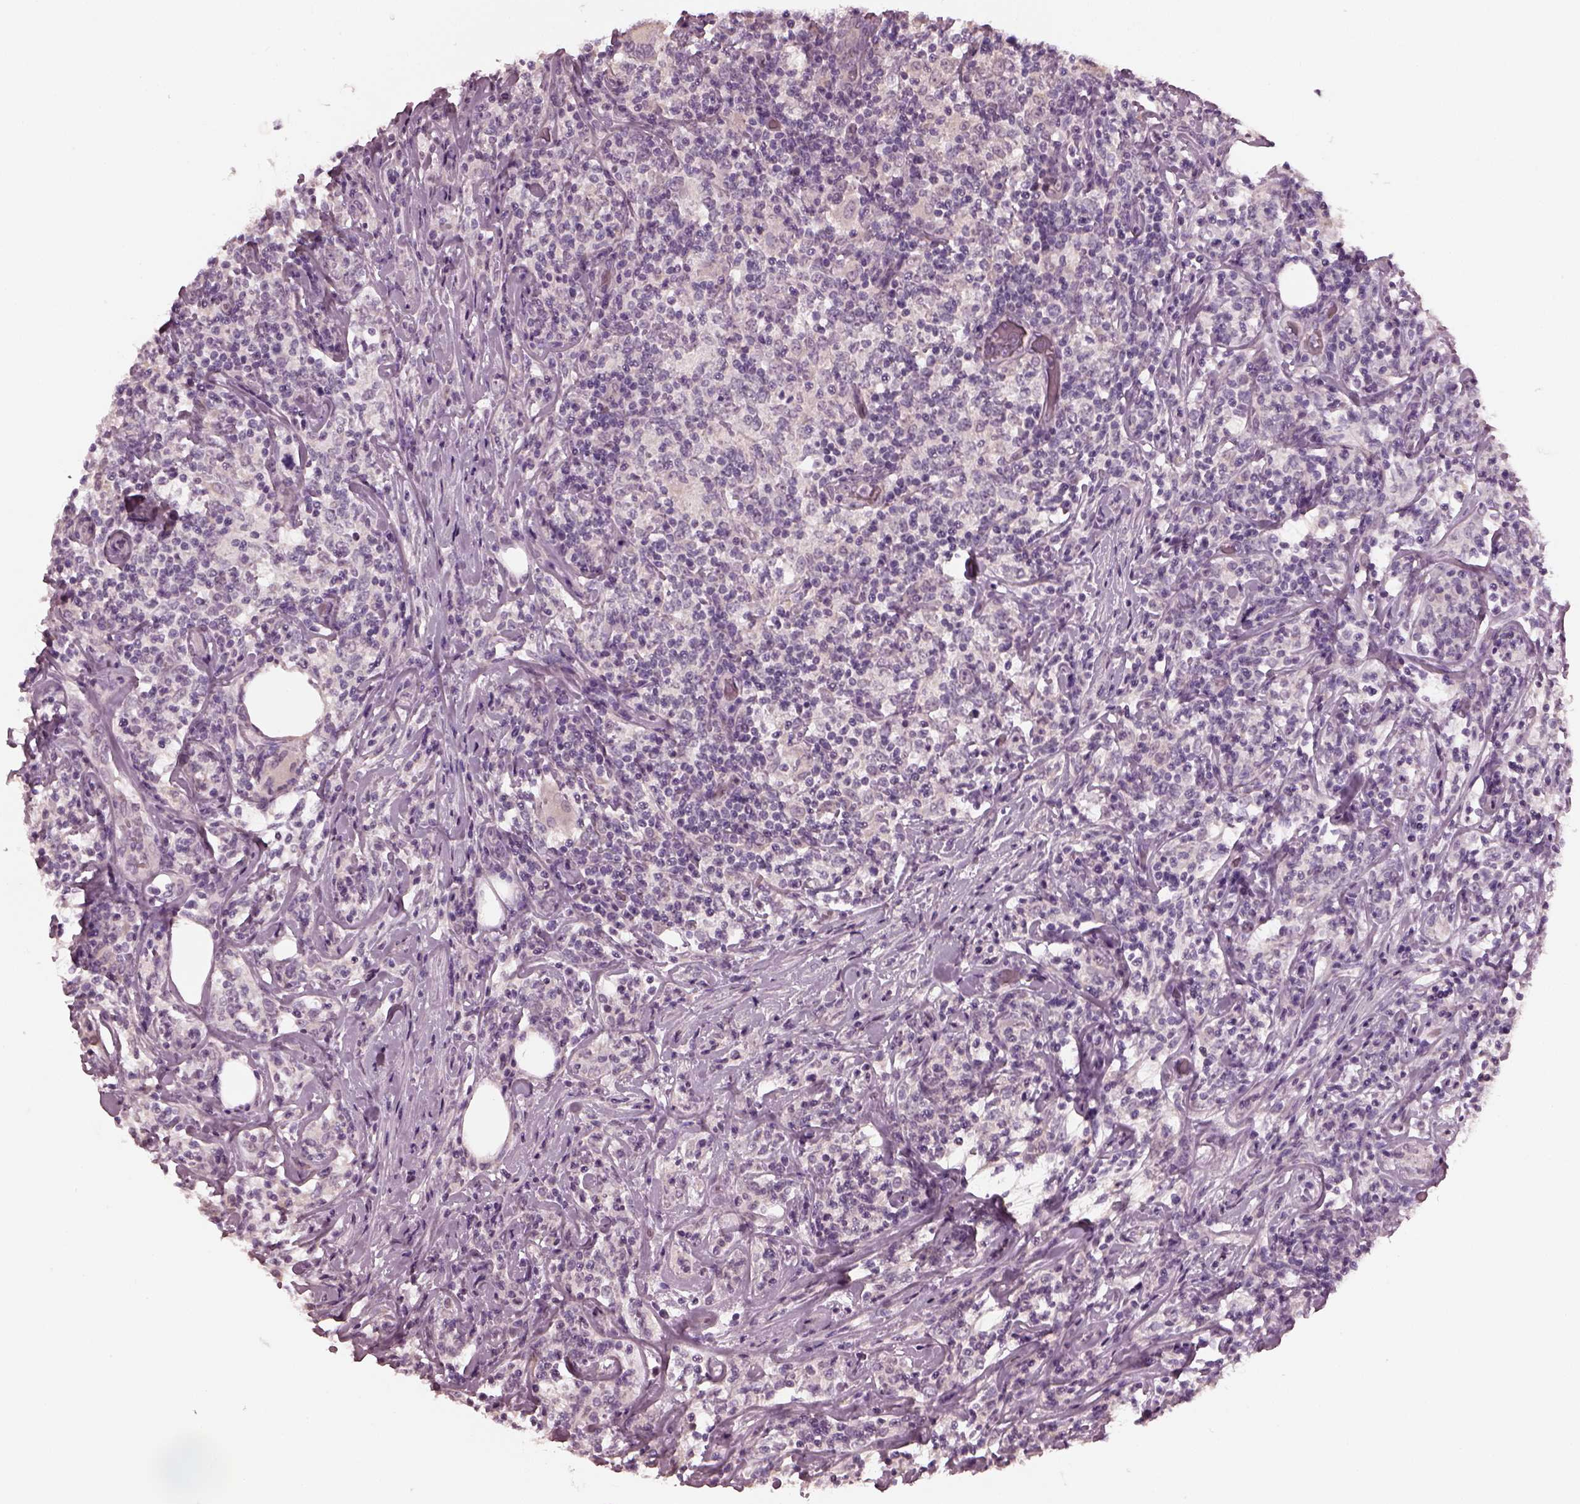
{"staining": {"intensity": "negative", "quantity": "none", "location": "none"}, "tissue": "lymphoma", "cell_type": "Tumor cells", "image_type": "cancer", "snomed": [{"axis": "morphology", "description": "Malignant lymphoma, non-Hodgkin's type, High grade"}, {"axis": "topography", "description": "Lymph node"}], "caption": "A high-resolution histopathology image shows immunohistochemistry (IHC) staining of lymphoma, which demonstrates no significant positivity in tumor cells.", "gene": "RCVRN", "patient": {"sex": "female", "age": 84}}